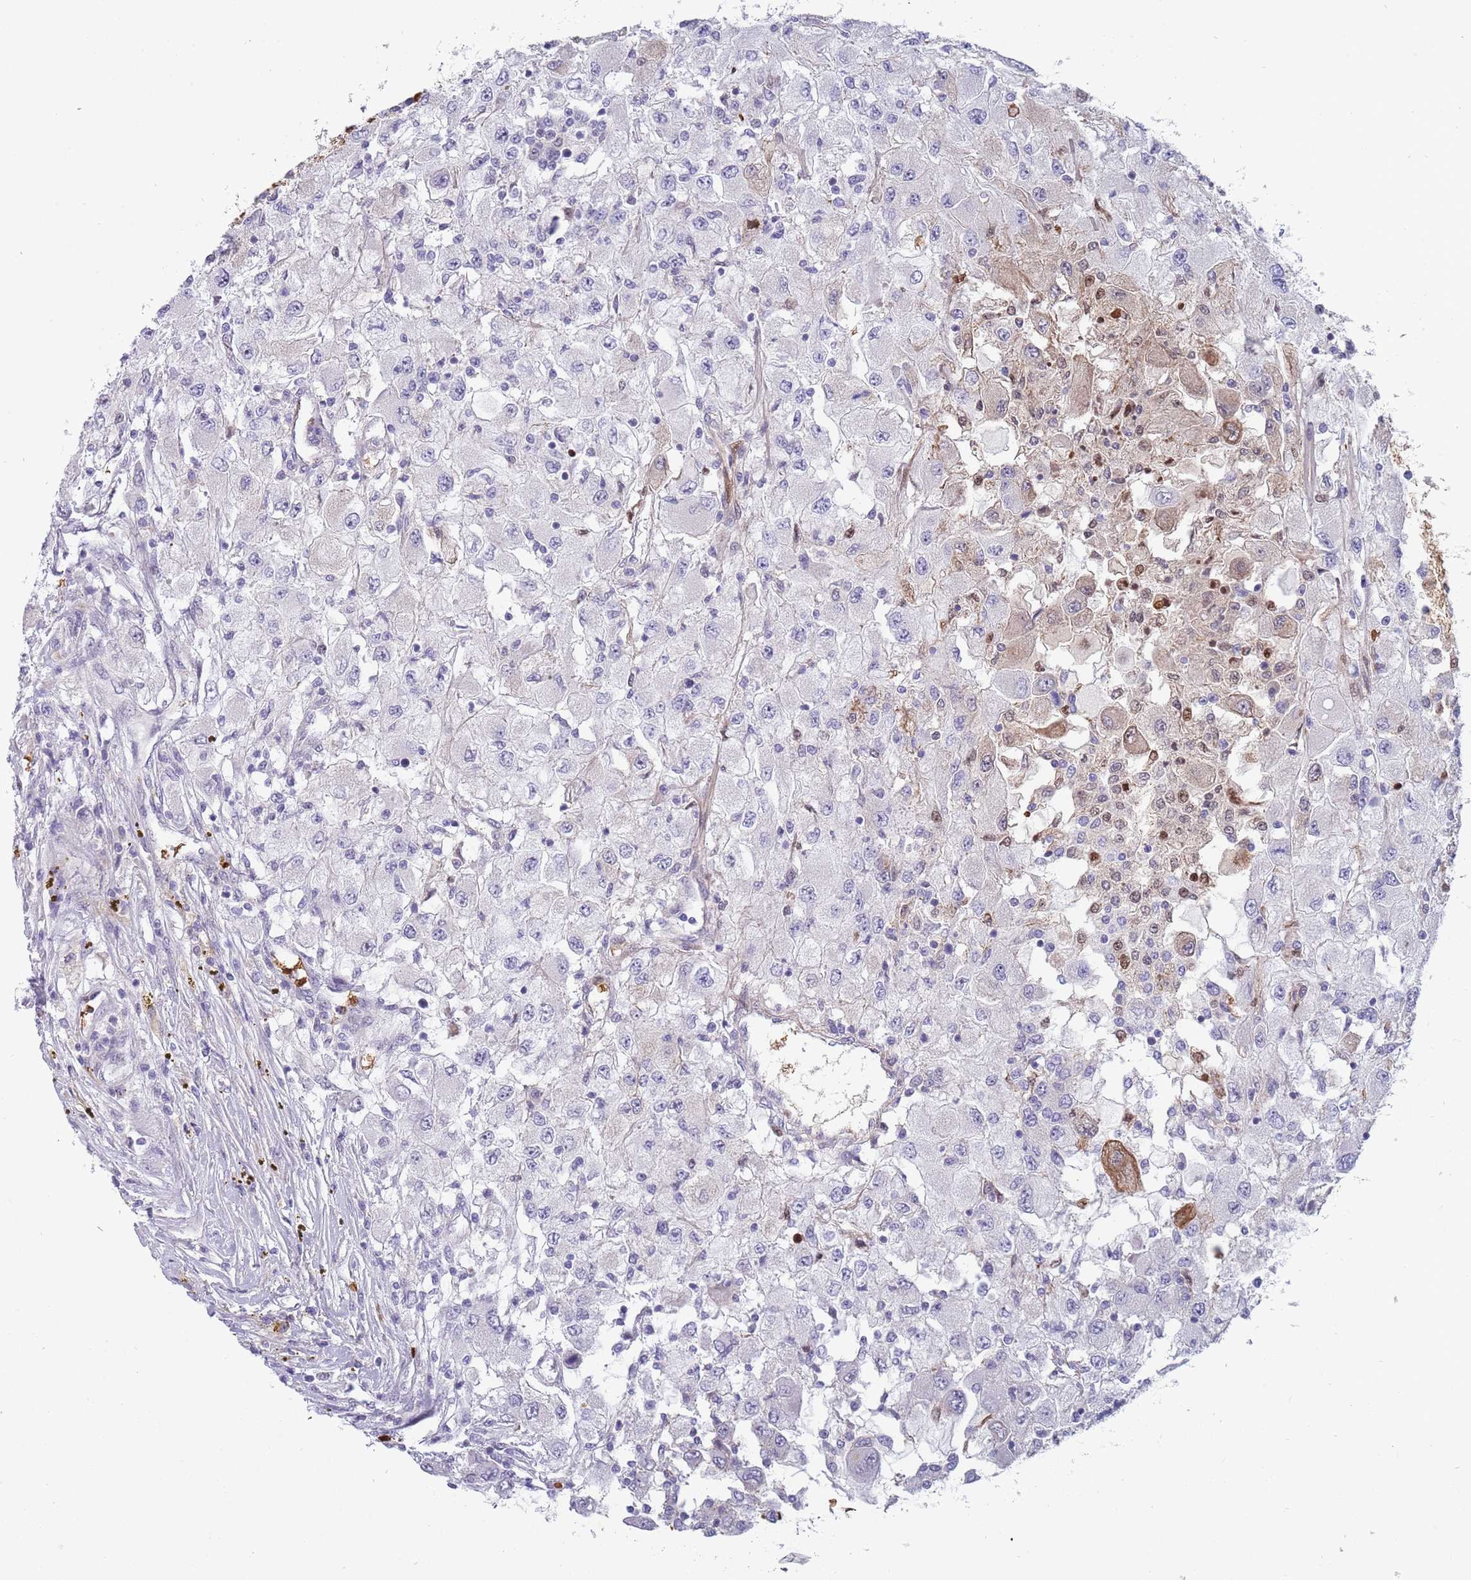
{"staining": {"intensity": "negative", "quantity": "none", "location": "none"}, "tissue": "renal cancer", "cell_type": "Tumor cells", "image_type": "cancer", "snomed": [{"axis": "morphology", "description": "Adenocarcinoma, NOS"}, {"axis": "topography", "description": "Kidney"}], "caption": "This is an IHC photomicrograph of human renal cancer (adenocarcinoma). There is no positivity in tumor cells.", "gene": "LYPD6B", "patient": {"sex": "female", "age": 67}}